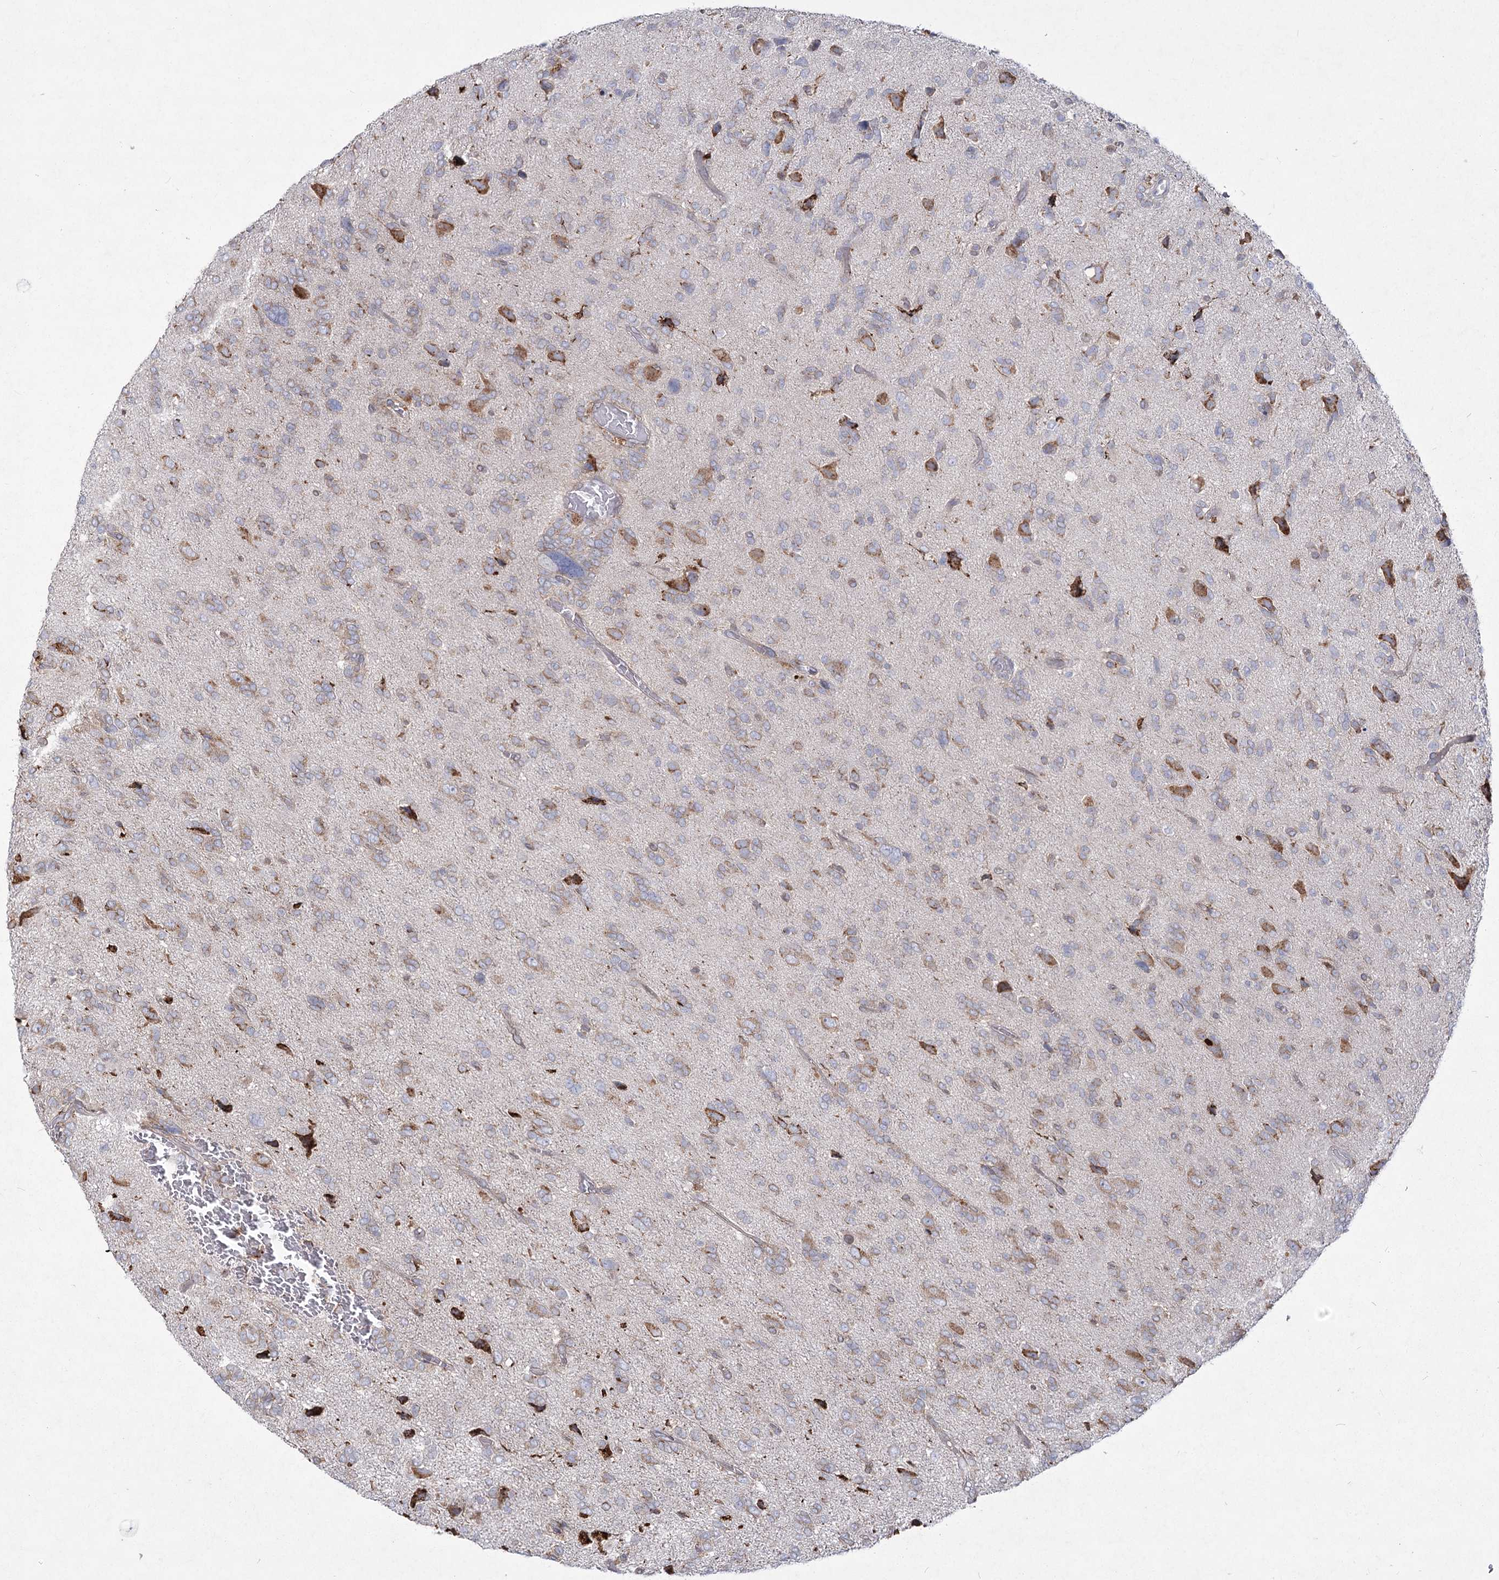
{"staining": {"intensity": "weak", "quantity": "25%-75%", "location": "cytoplasmic/membranous"}, "tissue": "glioma", "cell_type": "Tumor cells", "image_type": "cancer", "snomed": [{"axis": "morphology", "description": "Glioma, malignant, High grade"}, {"axis": "topography", "description": "Brain"}], "caption": "The immunohistochemical stain labels weak cytoplasmic/membranous expression in tumor cells of malignant glioma (high-grade) tissue. The staining is performed using DAB (3,3'-diaminobenzidine) brown chromogen to label protein expression. The nuclei are counter-stained blue using hematoxylin.", "gene": "NHLRC2", "patient": {"sex": "female", "age": 59}}